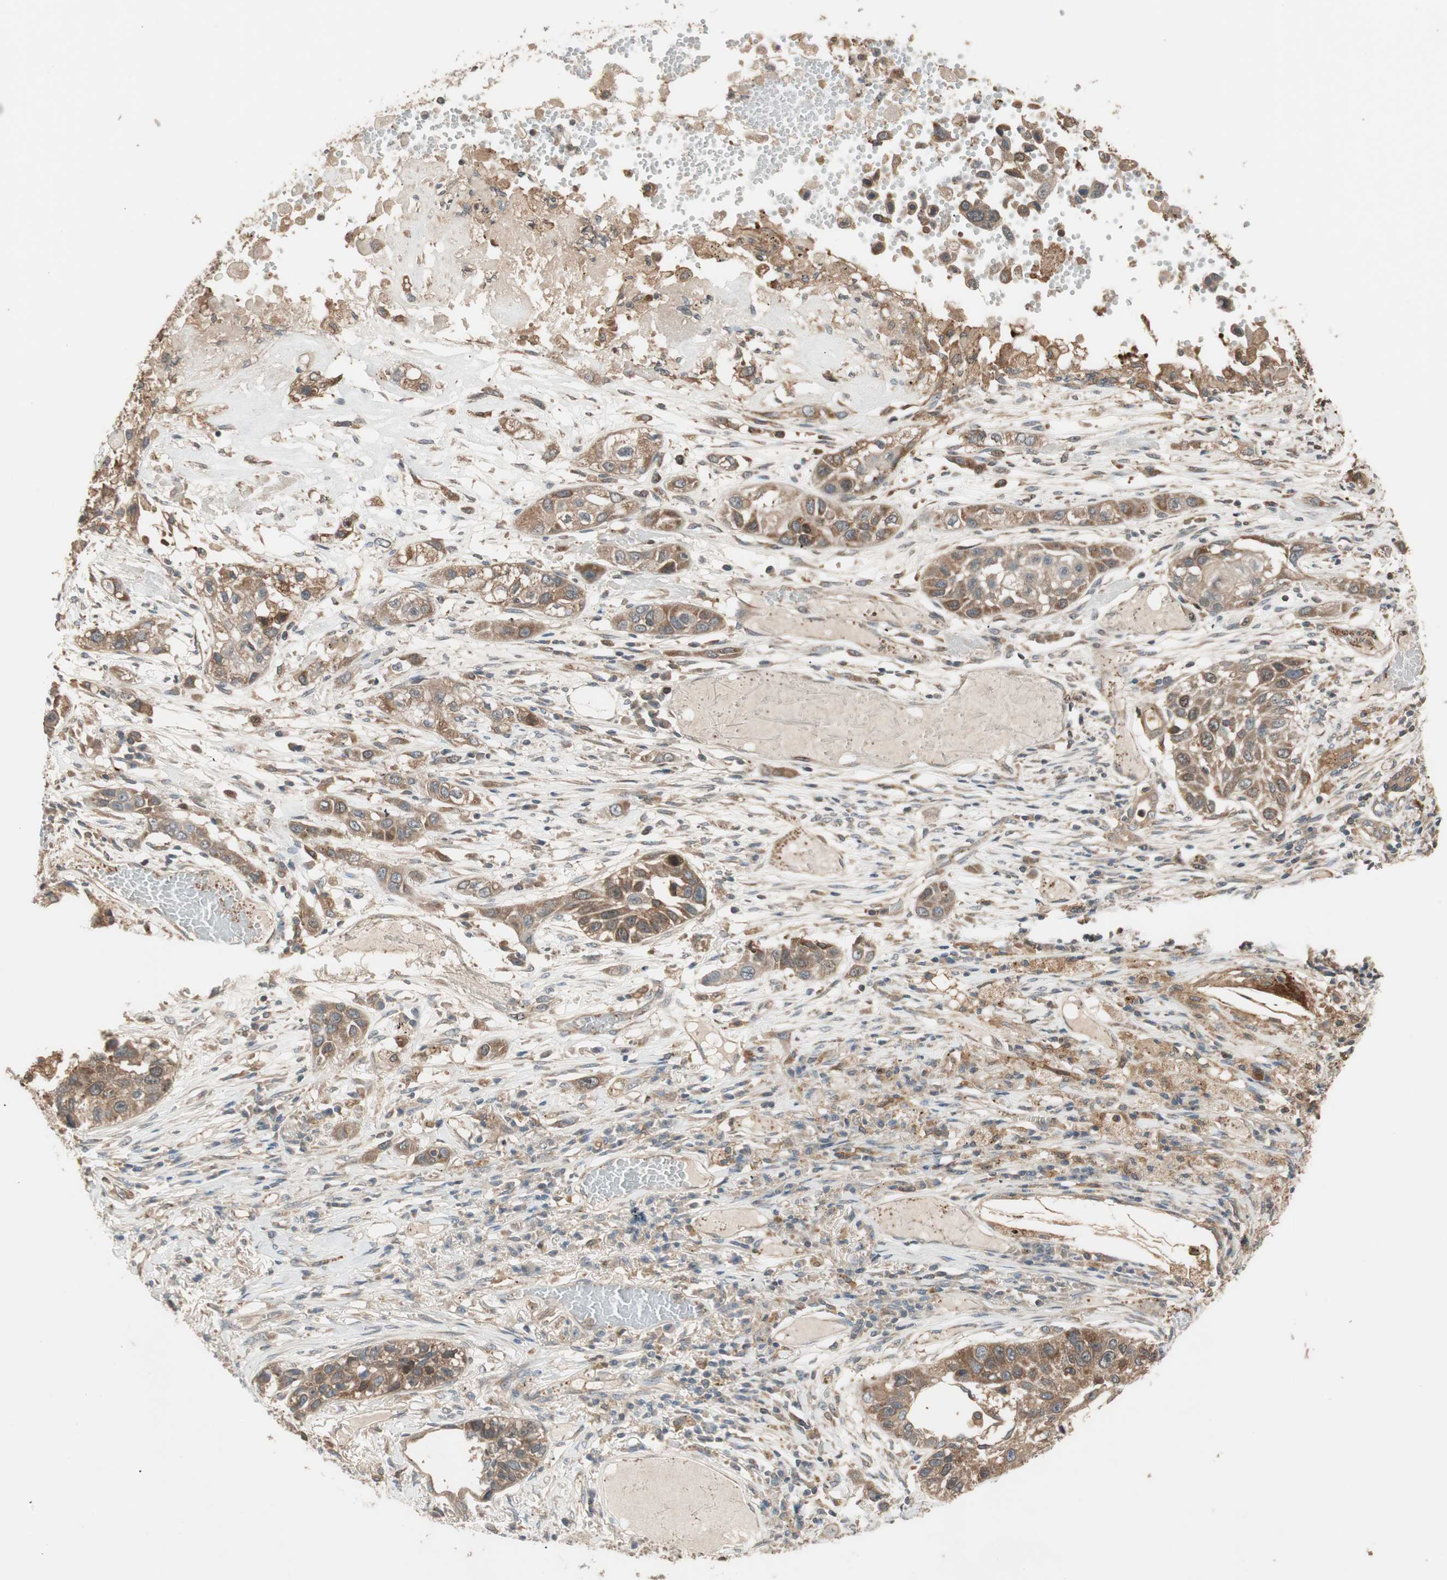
{"staining": {"intensity": "moderate", "quantity": ">75%", "location": "cytoplasmic/membranous"}, "tissue": "lung cancer", "cell_type": "Tumor cells", "image_type": "cancer", "snomed": [{"axis": "morphology", "description": "Squamous cell carcinoma, NOS"}, {"axis": "topography", "description": "Lung"}], "caption": "Approximately >75% of tumor cells in human lung squamous cell carcinoma display moderate cytoplasmic/membranous protein positivity as visualized by brown immunohistochemical staining.", "gene": "ATP6AP2", "patient": {"sex": "male", "age": 71}}